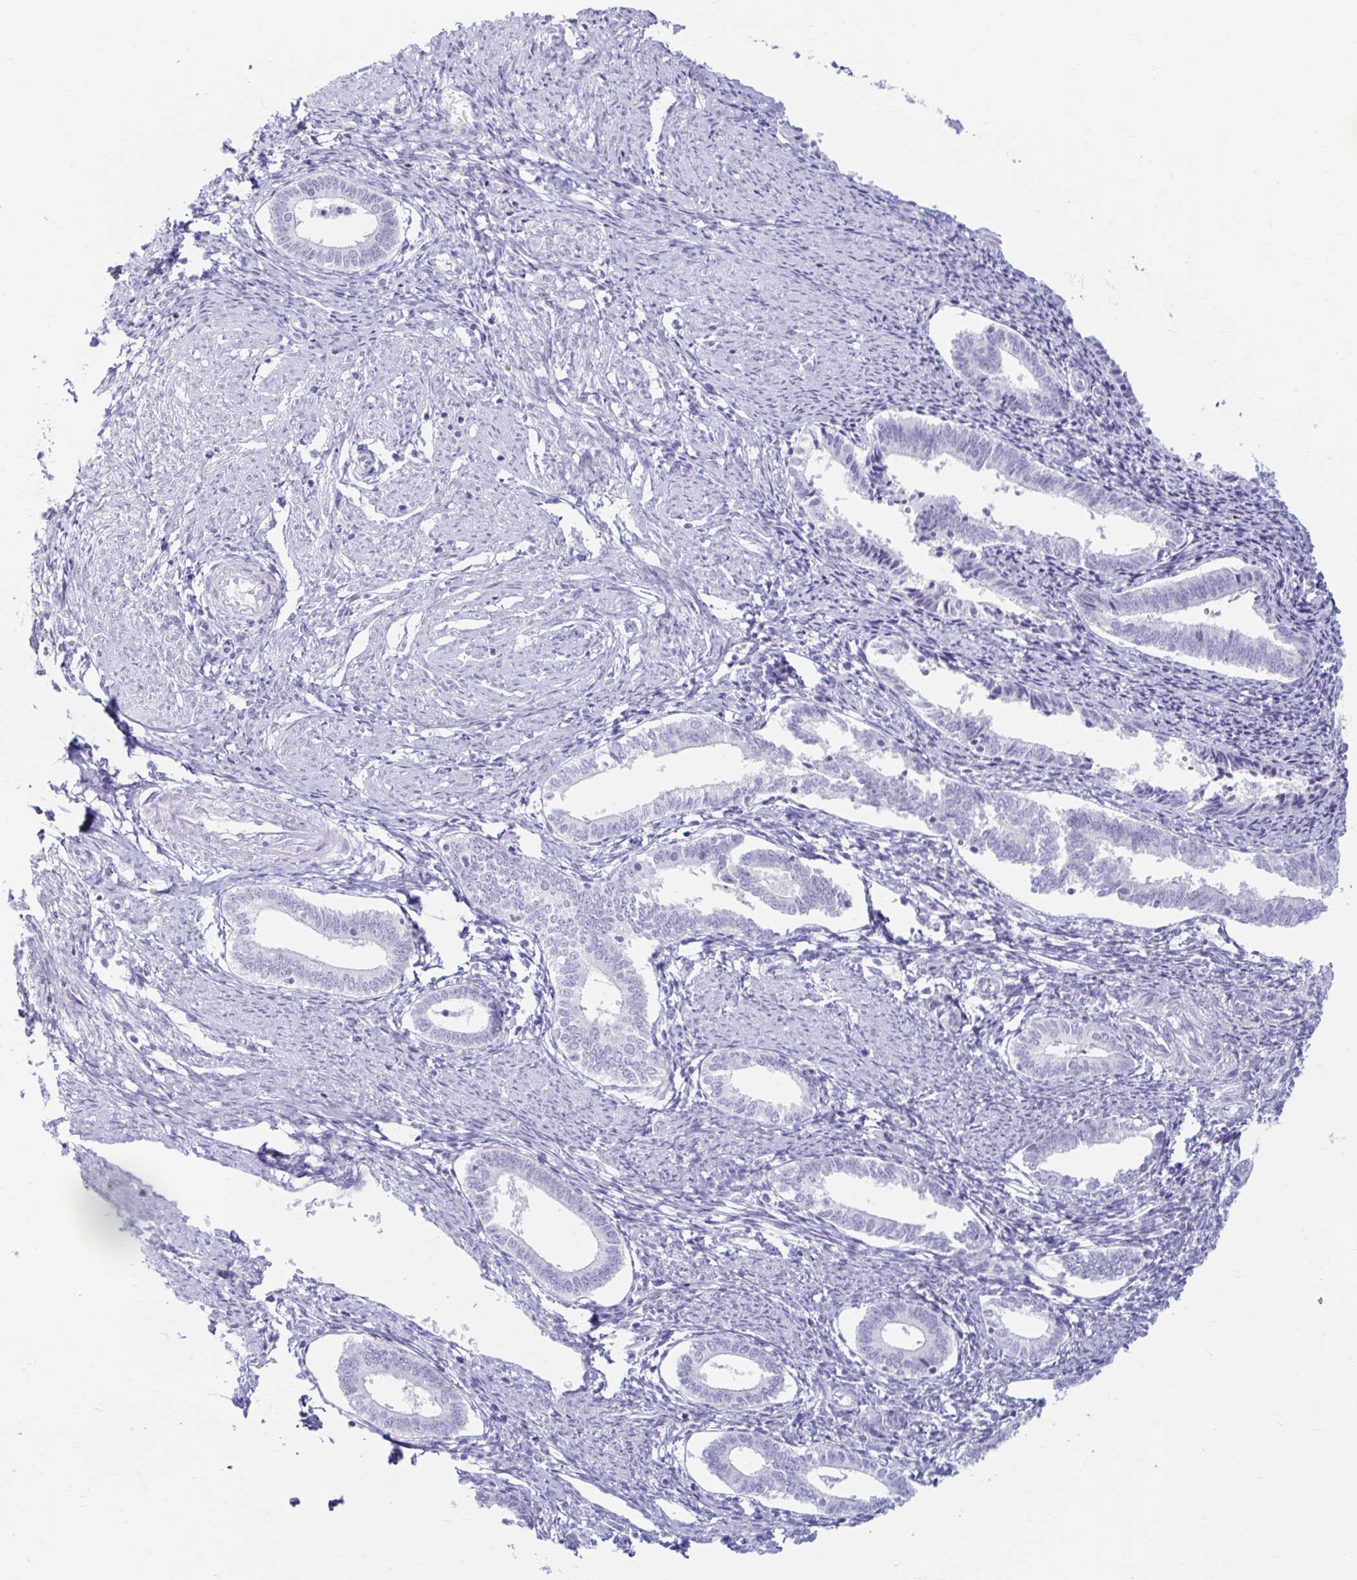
{"staining": {"intensity": "negative", "quantity": "none", "location": "none"}, "tissue": "endometrium", "cell_type": "Cells in endometrial stroma", "image_type": "normal", "snomed": [{"axis": "morphology", "description": "Normal tissue, NOS"}, {"axis": "topography", "description": "Endometrium"}], "caption": "Histopathology image shows no protein positivity in cells in endometrial stroma of benign endometrium. (Brightfield microscopy of DAB (3,3'-diaminobenzidine) IHC at high magnification).", "gene": "ERICH6", "patient": {"sex": "female", "age": 41}}